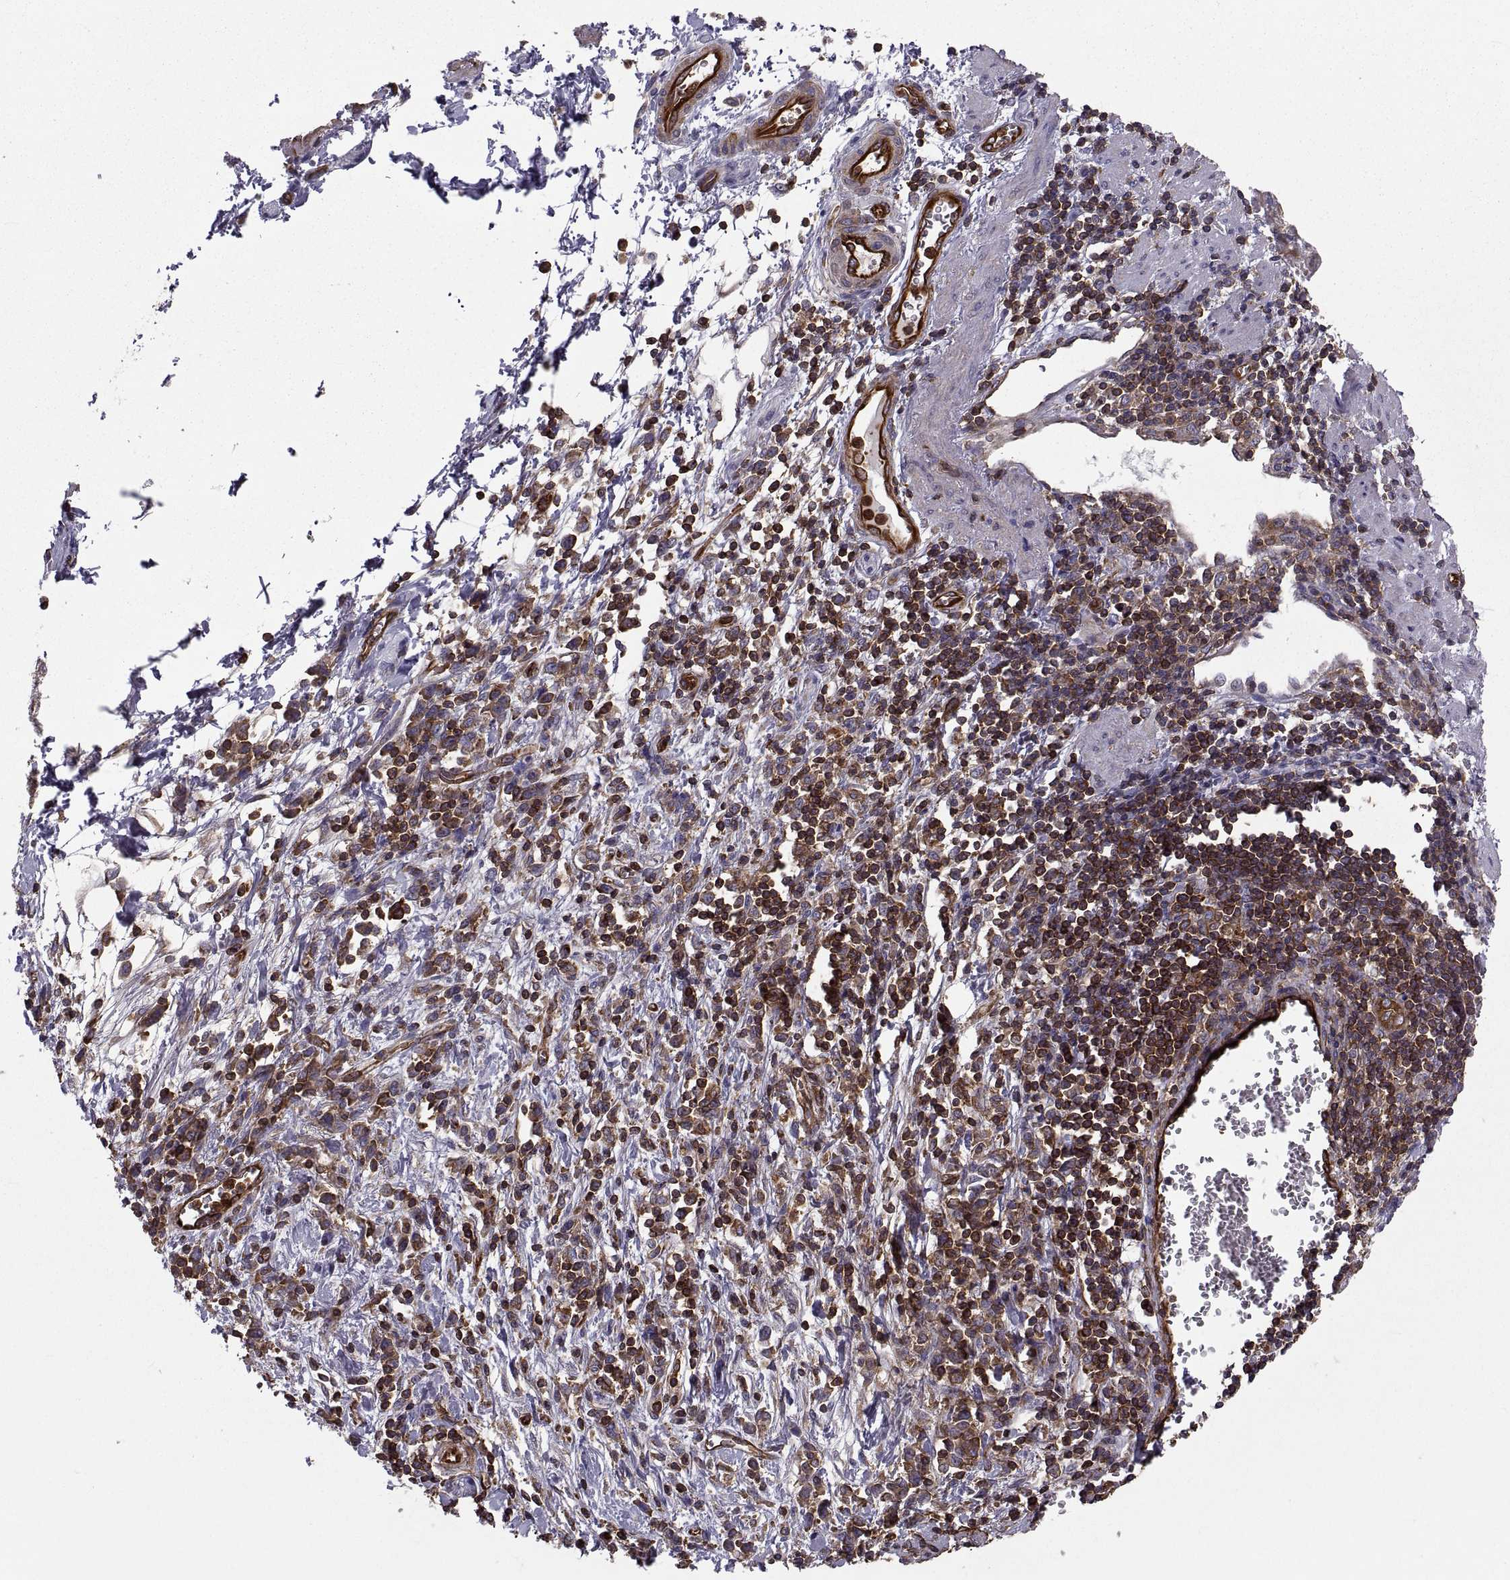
{"staining": {"intensity": "moderate", "quantity": "25%-75%", "location": "cytoplasmic/membranous"}, "tissue": "stomach cancer", "cell_type": "Tumor cells", "image_type": "cancer", "snomed": [{"axis": "morphology", "description": "Adenocarcinoma, NOS"}, {"axis": "topography", "description": "Stomach"}], "caption": "A micrograph of stomach cancer stained for a protein displays moderate cytoplasmic/membranous brown staining in tumor cells.", "gene": "MYH9", "patient": {"sex": "female", "age": 57}}